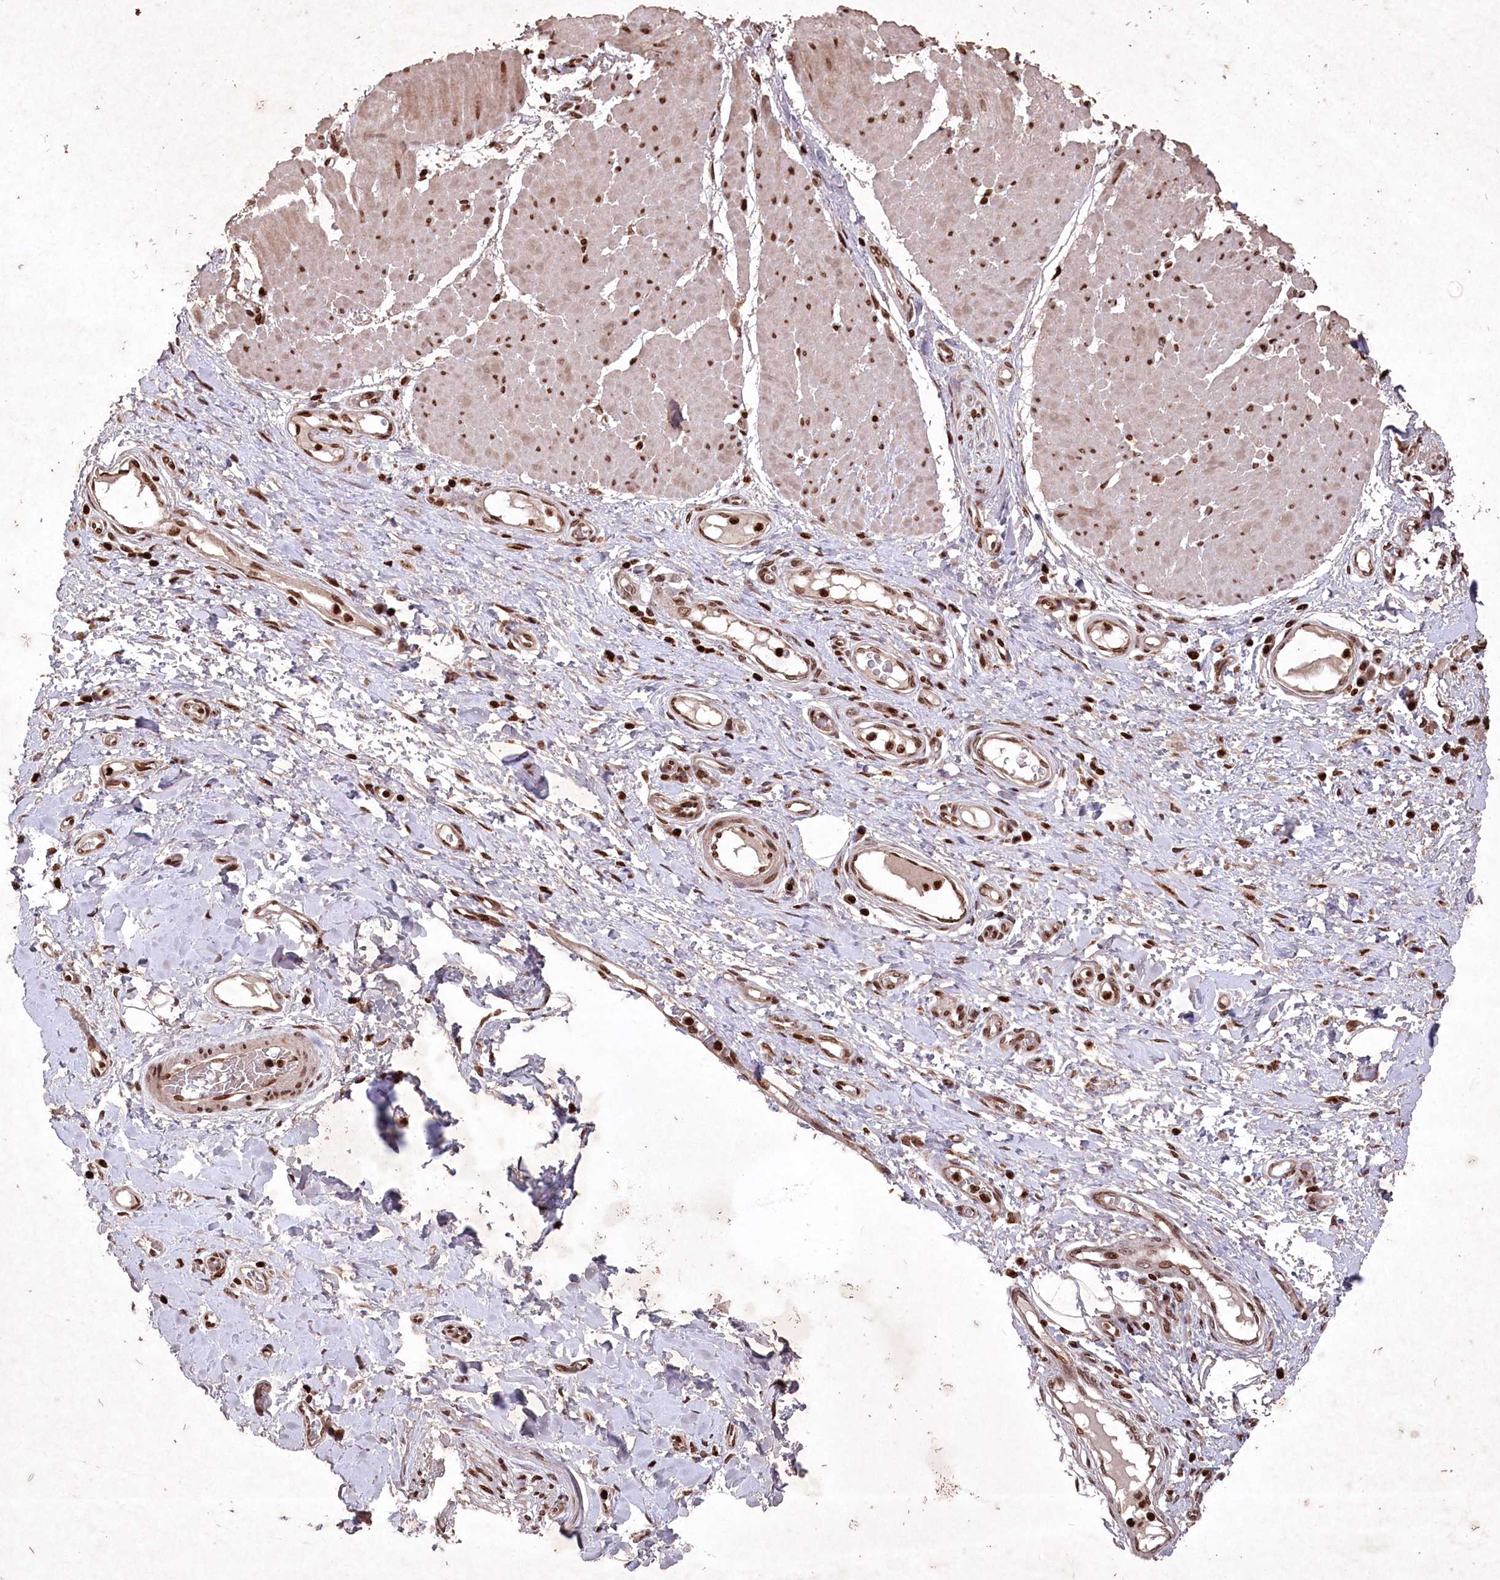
{"staining": {"intensity": "moderate", "quantity": ">75%", "location": "cytoplasmic/membranous,nuclear"}, "tissue": "adipose tissue", "cell_type": "Adipocytes", "image_type": "normal", "snomed": [{"axis": "morphology", "description": "Normal tissue, NOS"}, {"axis": "morphology", "description": "Adenocarcinoma, NOS"}, {"axis": "topography", "description": "Esophagus"}, {"axis": "topography", "description": "Stomach, upper"}, {"axis": "topography", "description": "Peripheral nerve tissue"}], "caption": "The photomicrograph reveals a brown stain indicating the presence of a protein in the cytoplasmic/membranous,nuclear of adipocytes in adipose tissue. (Brightfield microscopy of DAB IHC at high magnification).", "gene": "CCSER2", "patient": {"sex": "male", "age": 62}}